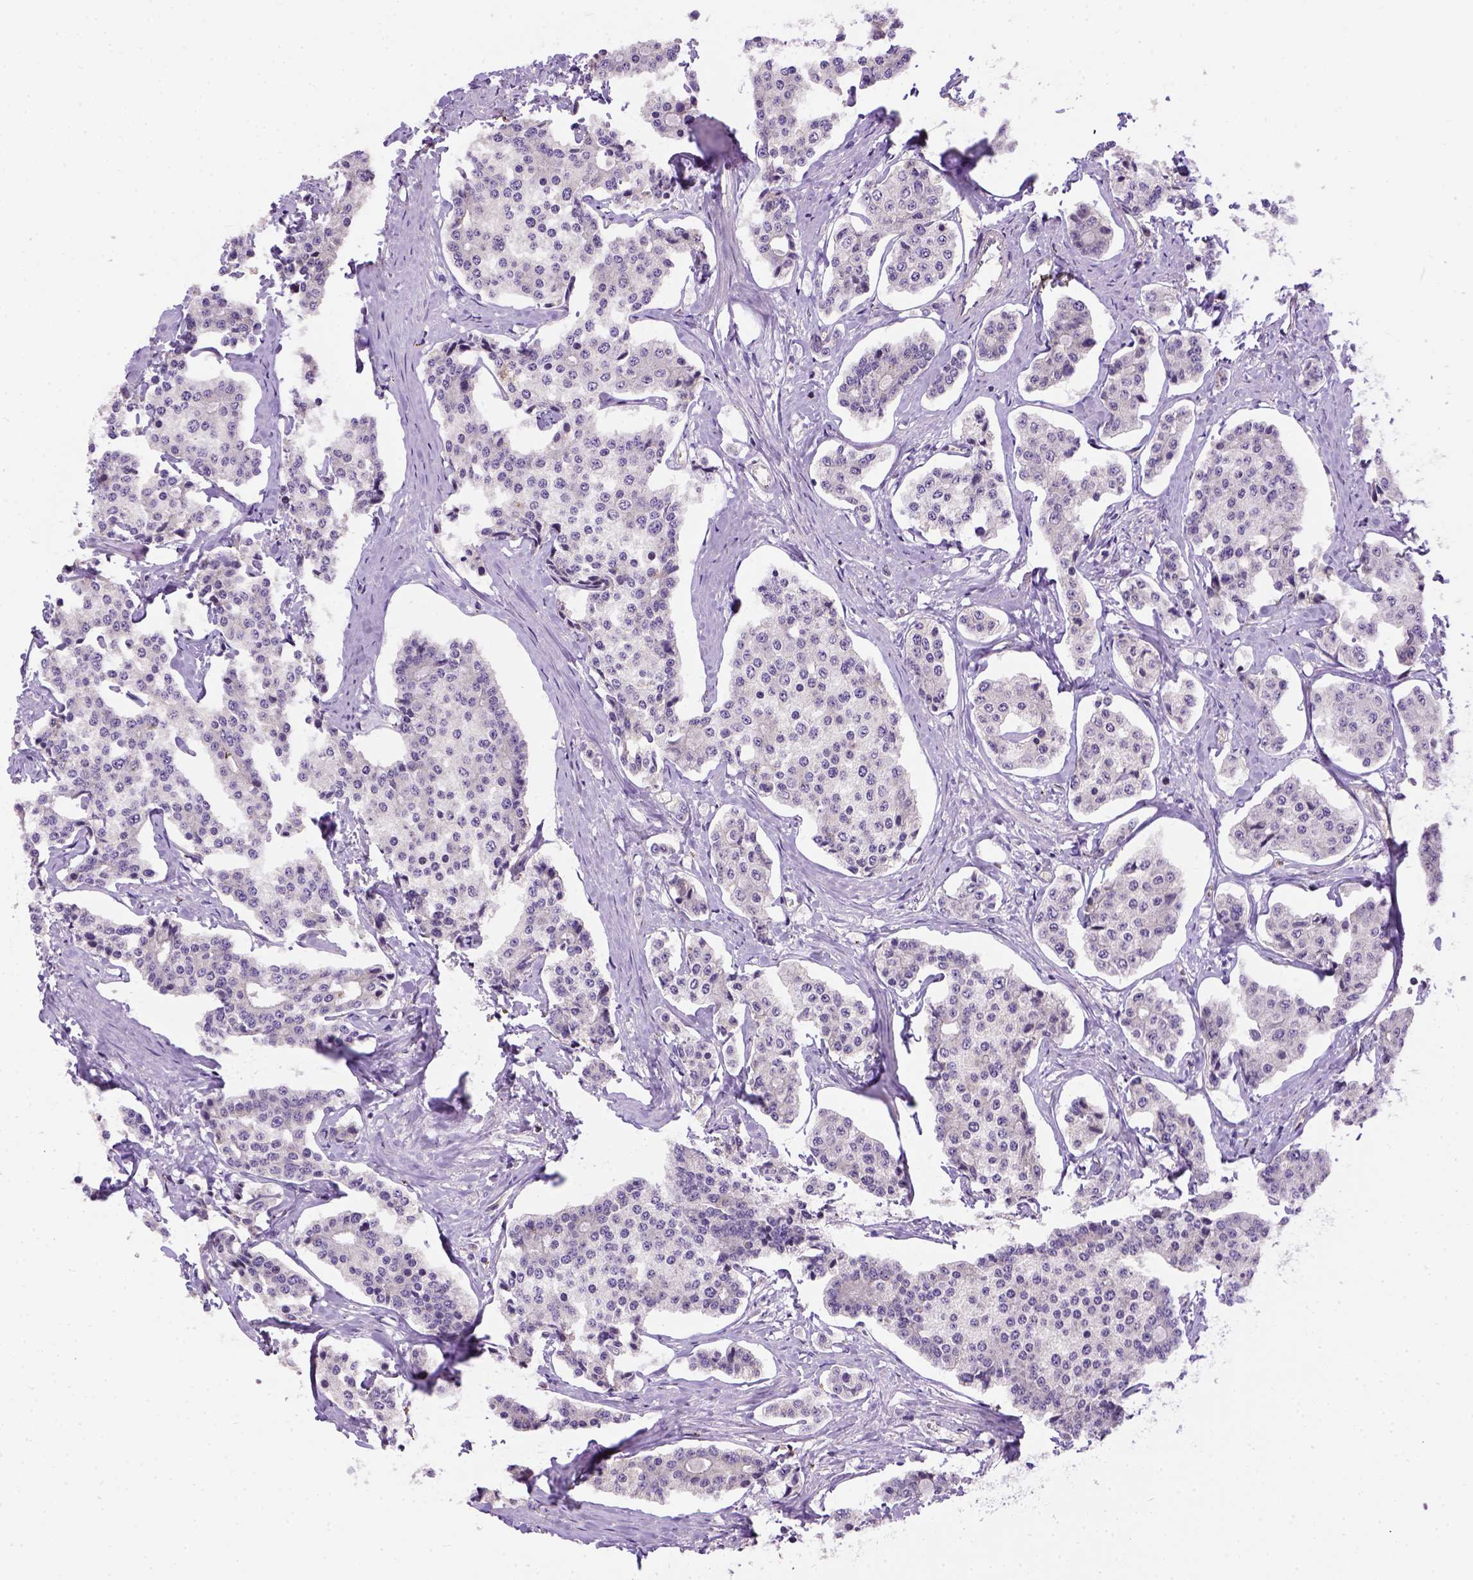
{"staining": {"intensity": "negative", "quantity": "none", "location": "none"}, "tissue": "carcinoid", "cell_type": "Tumor cells", "image_type": "cancer", "snomed": [{"axis": "morphology", "description": "Carcinoid, malignant, NOS"}, {"axis": "topography", "description": "Small intestine"}], "caption": "An immunohistochemistry image of carcinoid is shown. There is no staining in tumor cells of carcinoid.", "gene": "KAZN", "patient": {"sex": "female", "age": 65}}